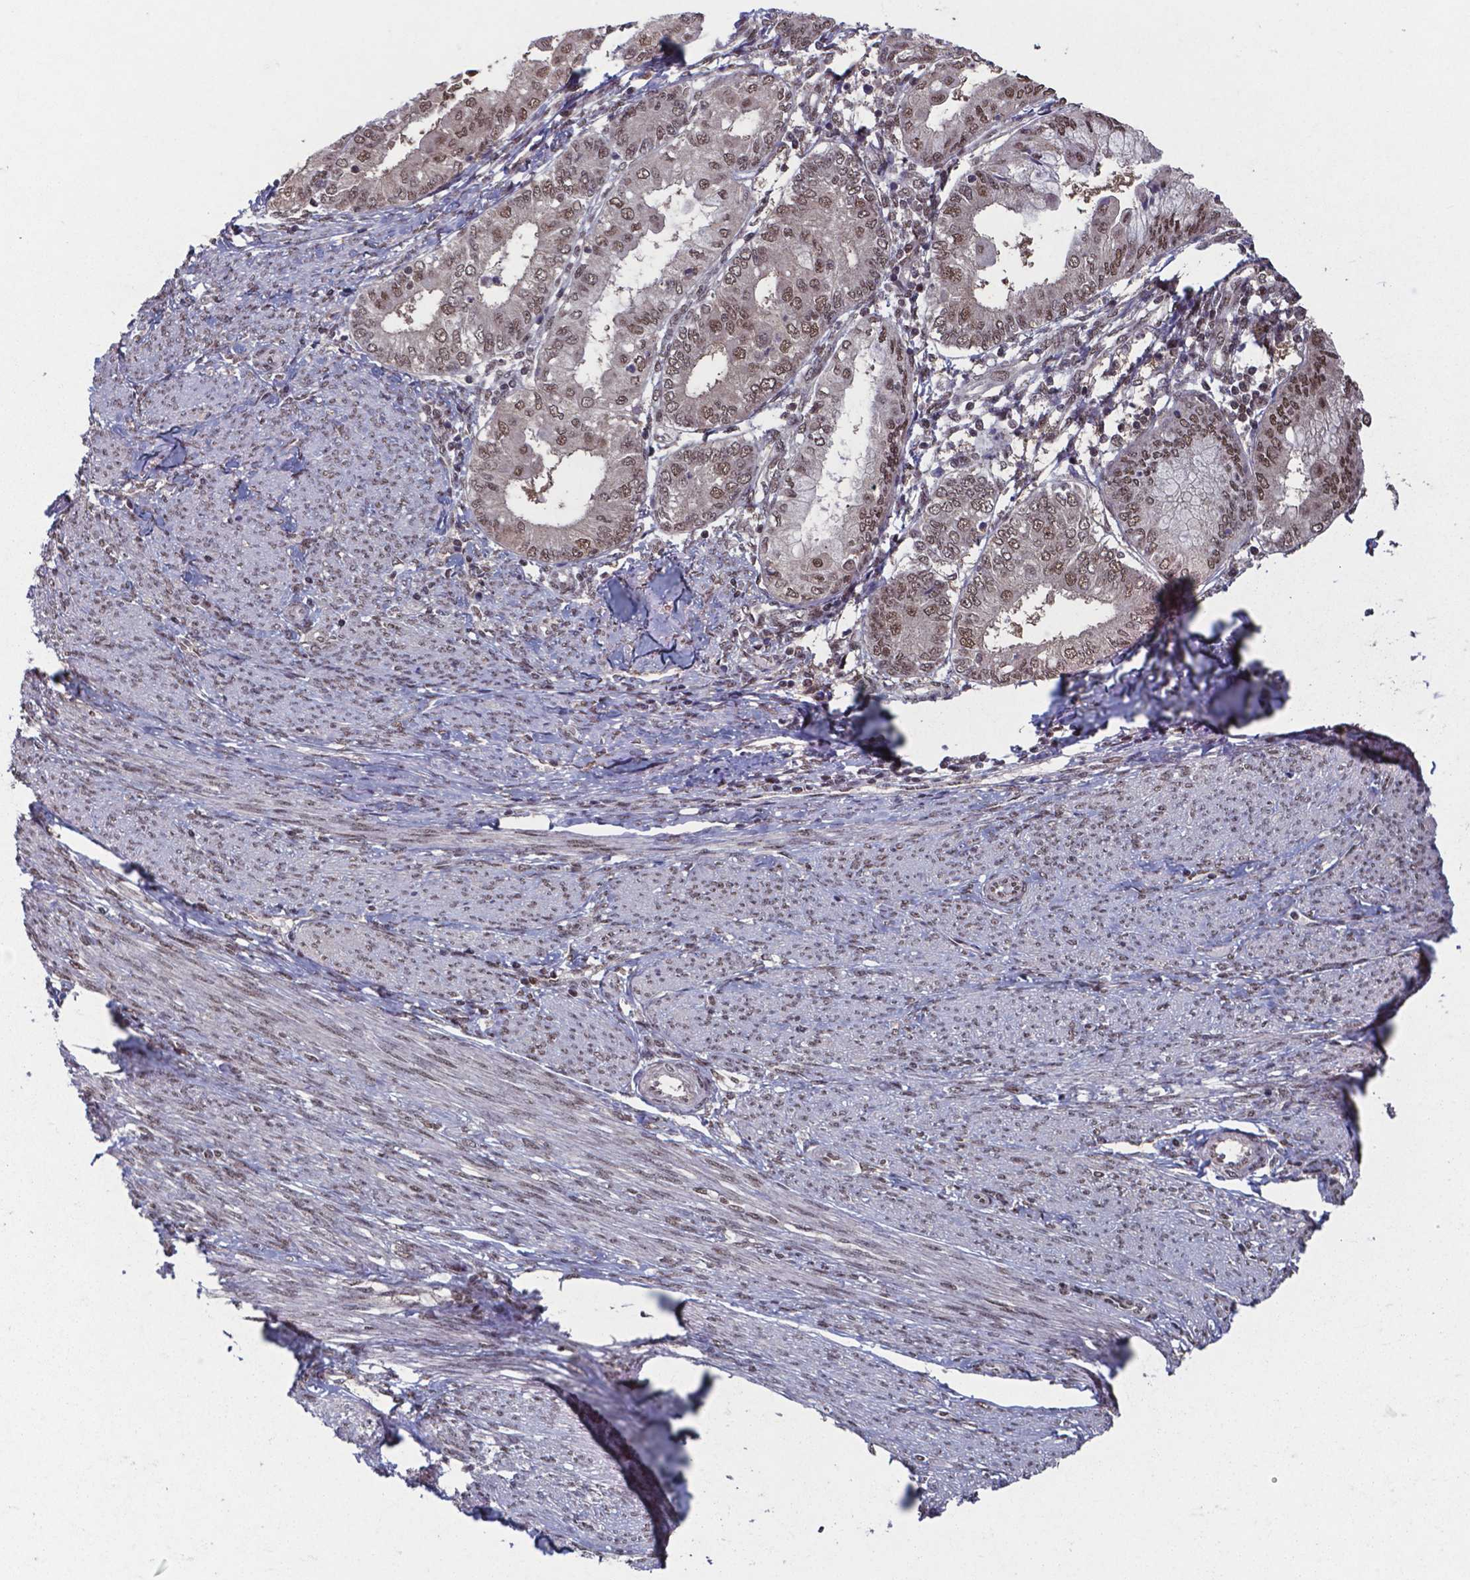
{"staining": {"intensity": "moderate", "quantity": "25%-75%", "location": "nuclear"}, "tissue": "endometrial cancer", "cell_type": "Tumor cells", "image_type": "cancer", "snomed": [{"axis": "morphology", "description": "Adenocarcinoma, NOS"}, {"axis": "topography", "description": "Endometrium"}], "caption": "Immunohistochemical staining of human adenocarcinoma (endometrial) demonstrates moderate nuclear protein expression in approximately 25%-75% of tumor cells.", "gene": "UBA1", "patient": {"sex": "female", "age": 68}}